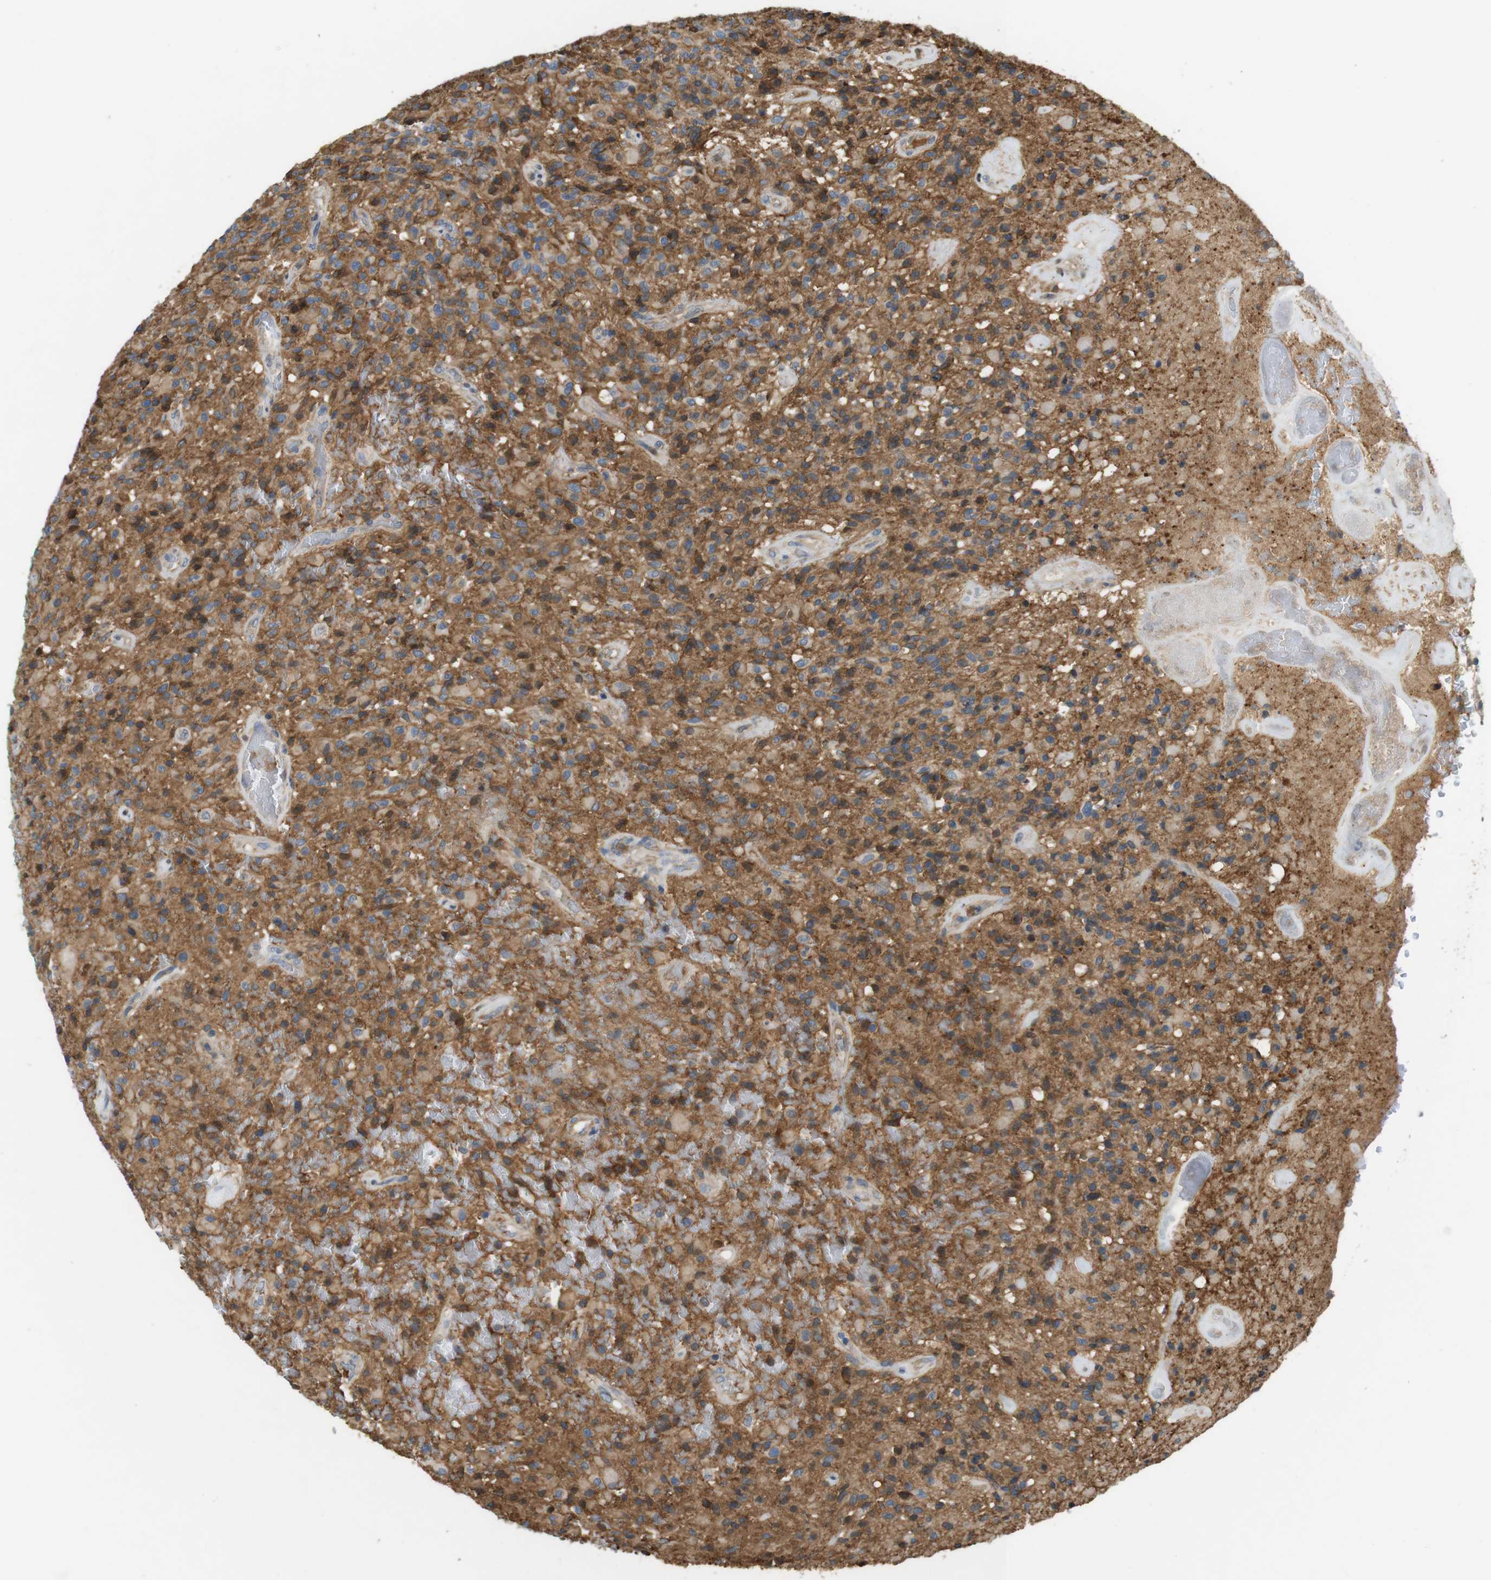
{"staining": {"intensity": "strong", "quantity": ">75%", "location": "cytoplasmic/membranous"}, "tissue": "glioma", "cell_type": "Tumor cells", "image_type": "cancer", "snomed": [{"axis": "morphology", "description": "Glioma, malignant, High grade"}, {"axis": "topography", "description": "Brain"}], "caption": "Immunohistochemistry (IHC) of glioma reveals high levels of strong cytoplasmic/membranous positivity in approximately >75% of tumor cells.", "gene": "PCDH10", "patient": {"sex": "male", "age": 71}}